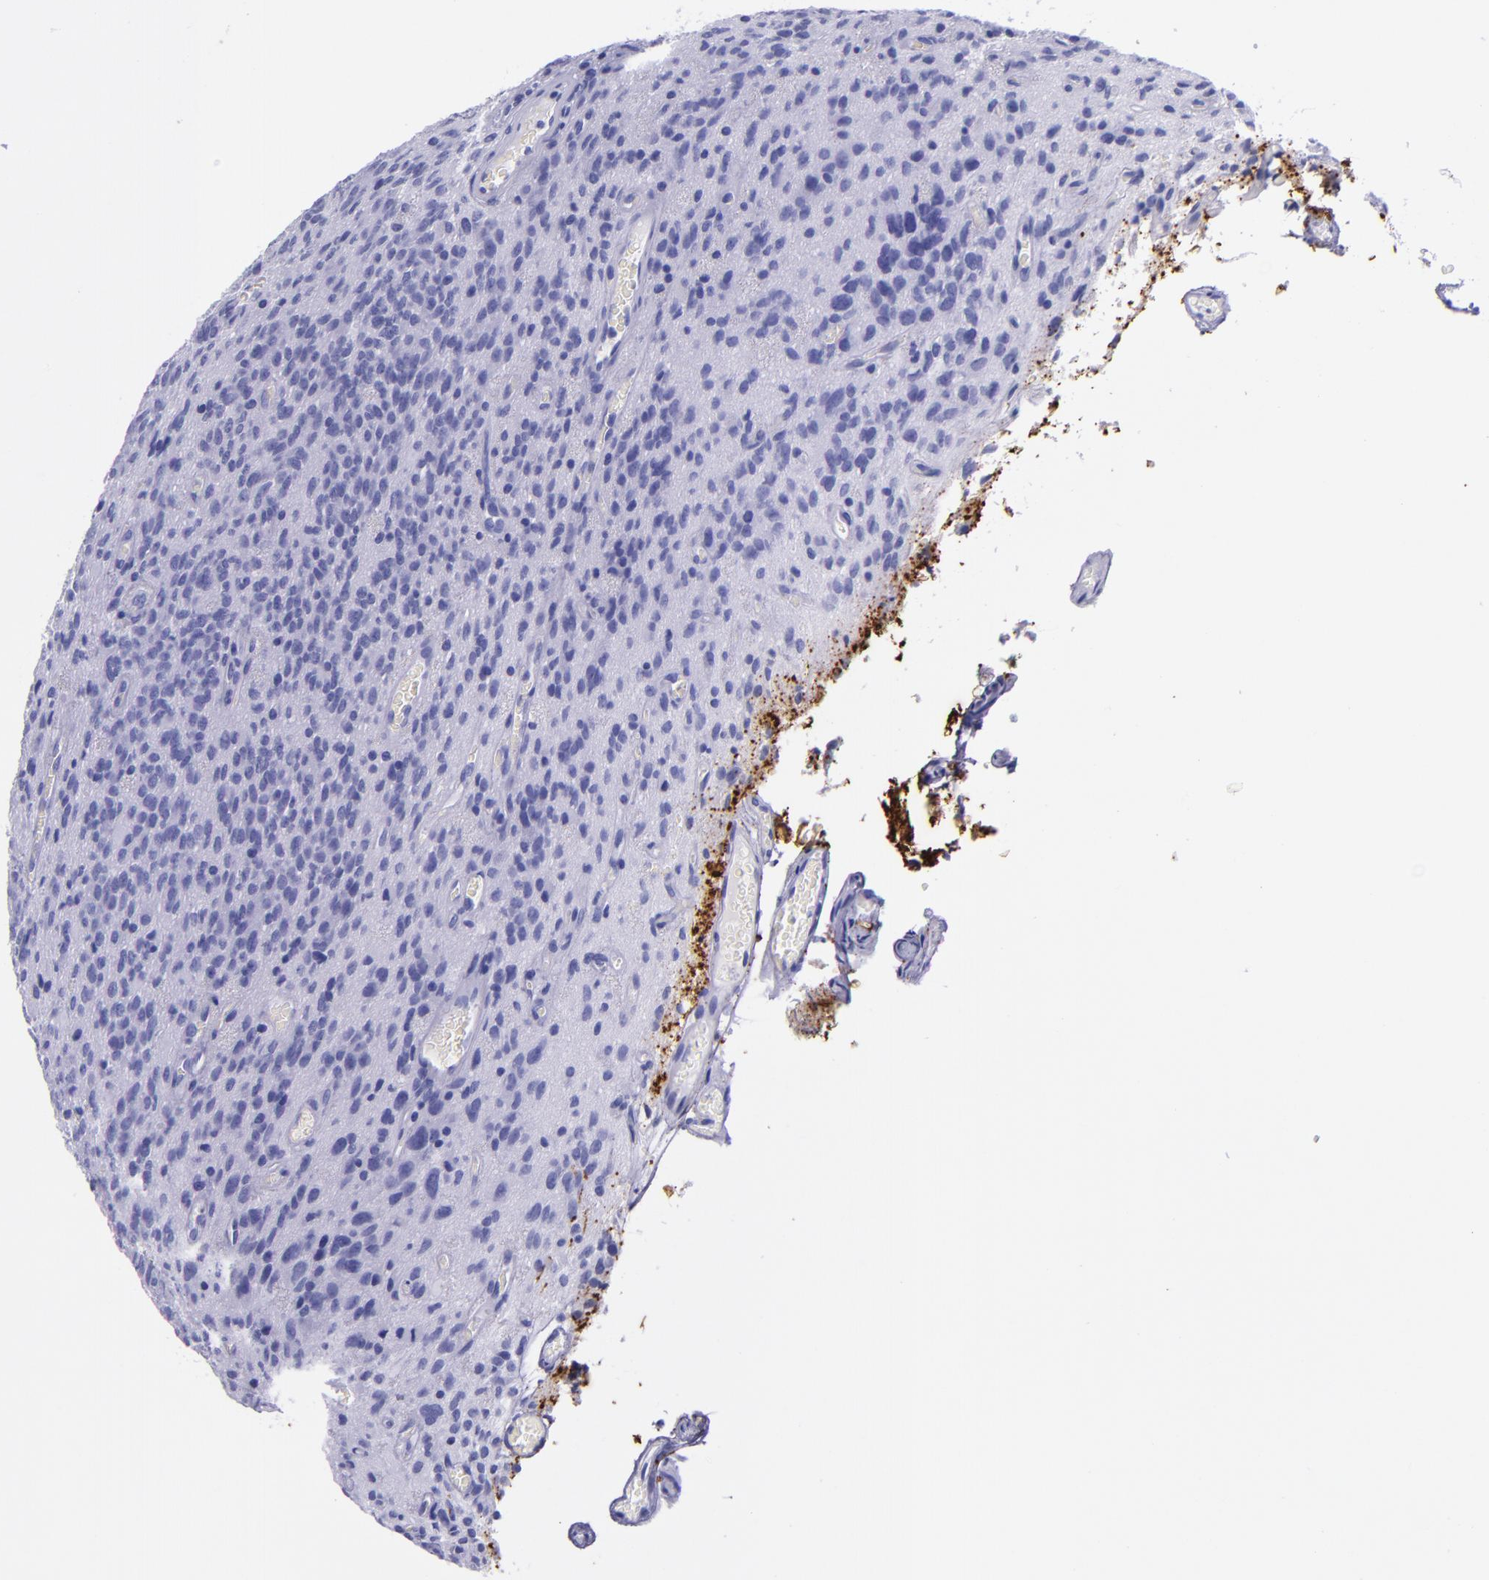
{"staining": {"intensity": "negative", "quantity": "none", "location": "none"}, "tissue": "glioma", "cell_type": "Tumor cells", "image_type": "cancer", "snomed": [{"axis": "morphology", "description": "Glioma, malignant, Low grade"}, {"axis": "topography", "description": "Brain"}], "caption": "Protein analysis of malignant low-grade glioma displays no significant positivity in tumor cells.", "gene": "MBP", "patient": {"sex": "female", "age": 15}}